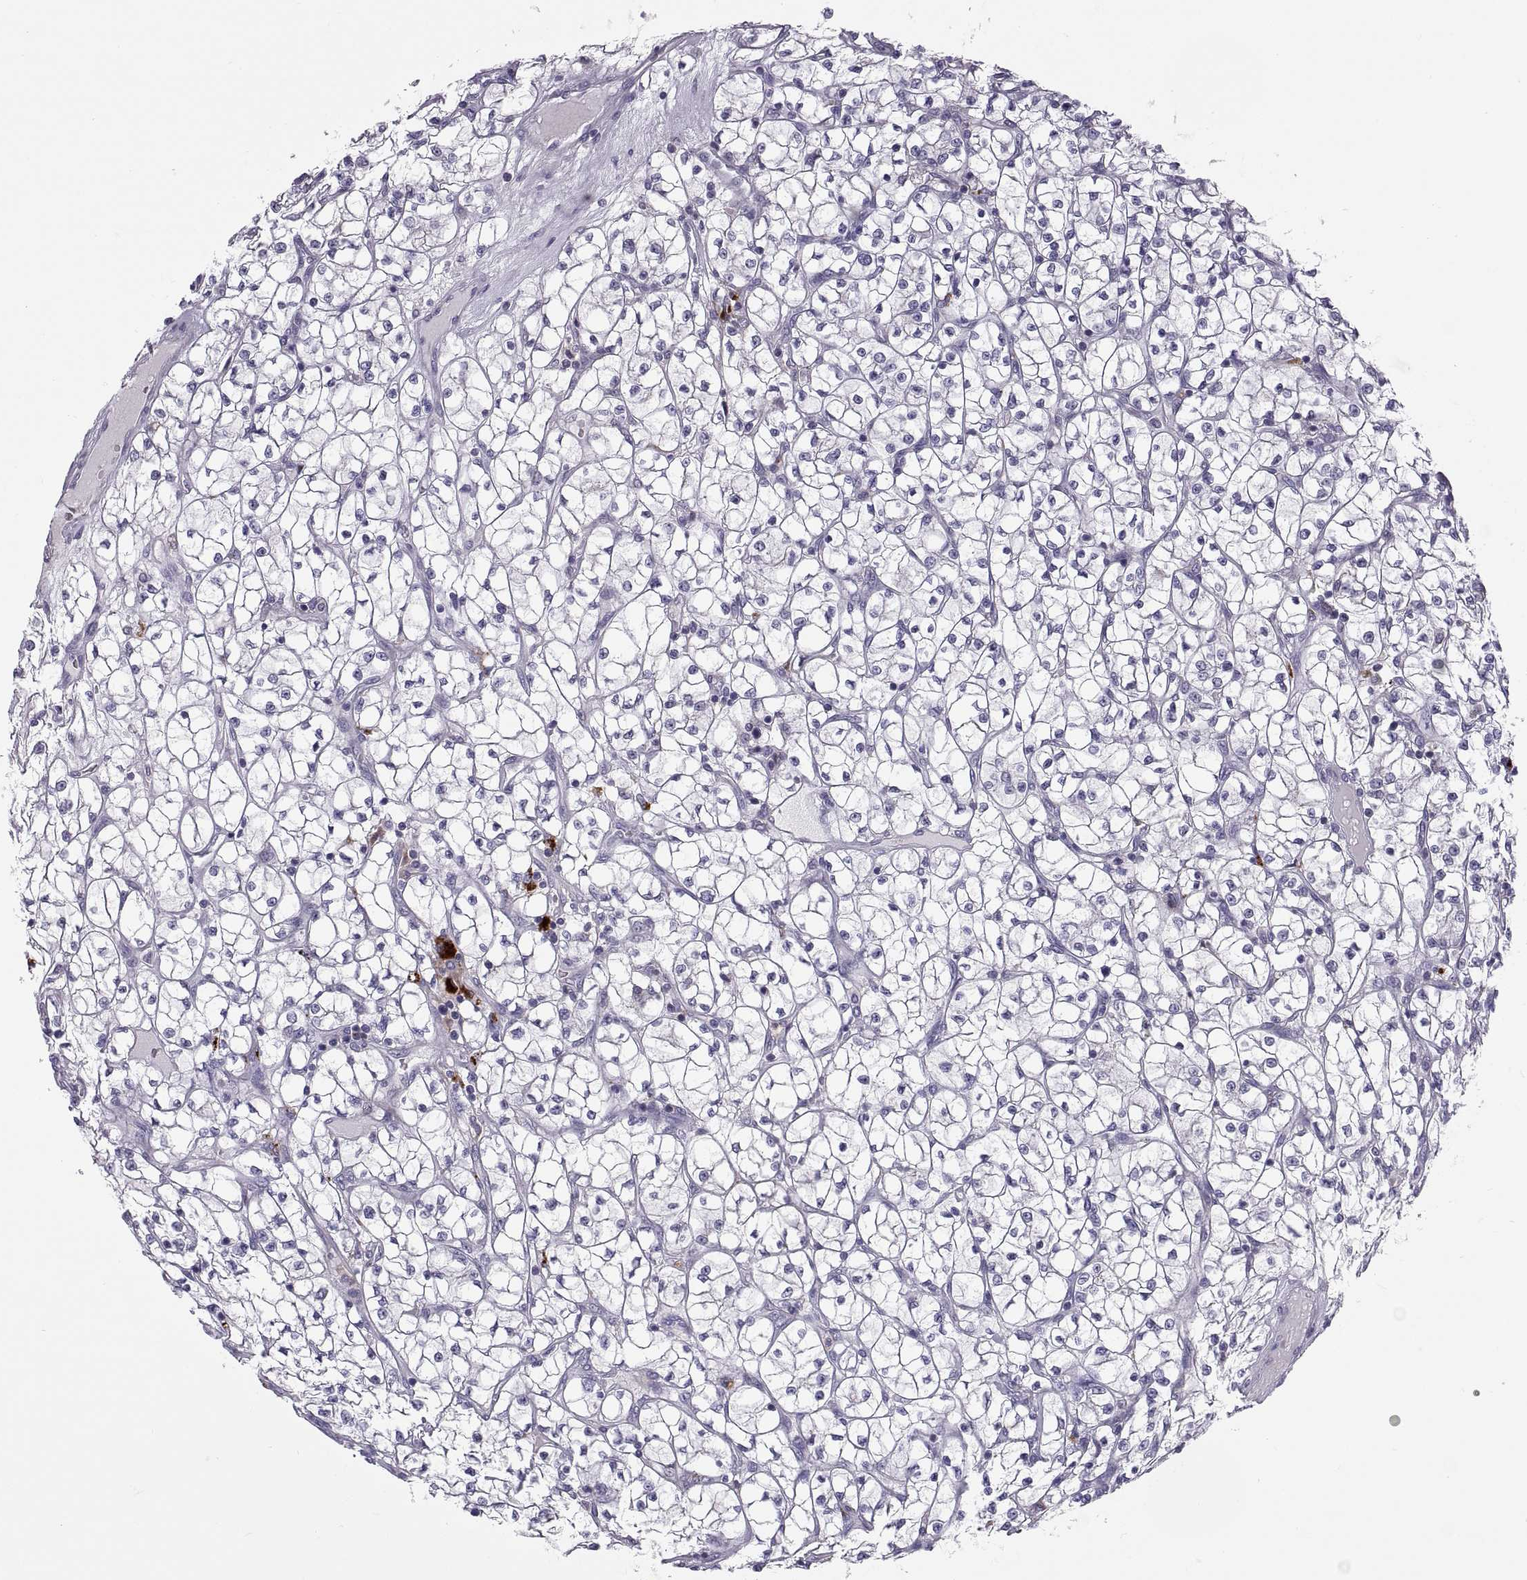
{"staining": {"intensity": "negative", "quantity": "none", "location": "none"}, "tissue": "renal cancer", "cell_type": "Tumor cells", "image_type": "cancer", "snomed": [{"axis": "morphology", "description": "Adenocarcinoma, NOS"}, {"axis": "topography", "description": "Kidney"}], "caption": "Histopathology image shows no protein staining in tumor cells of renal cancer tissue.", "gene": "RGS19", "patient": {"sex": "female", "age": 64}}